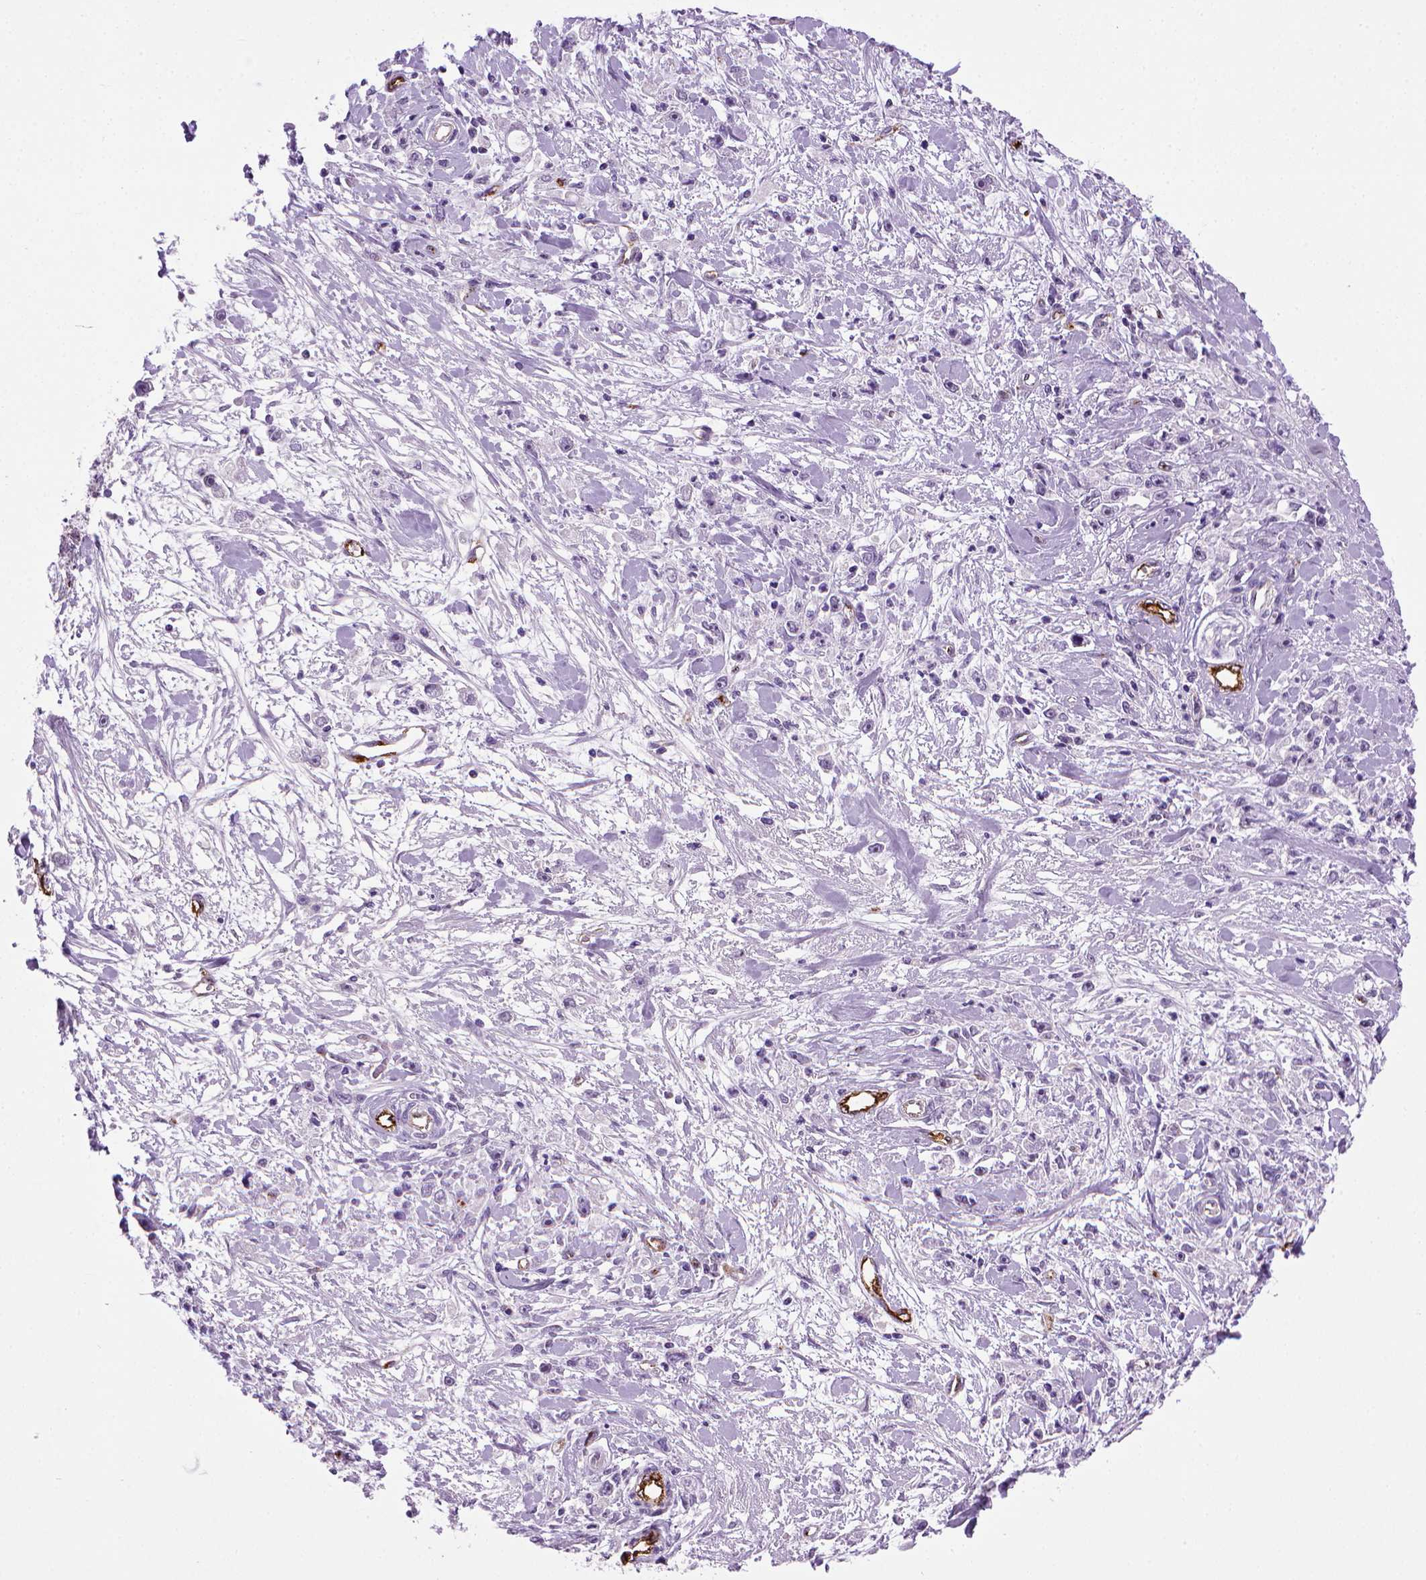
{"staining": {"intensity": "negative", "quantity": "none", "location": "none"}, "tissue": "stomach cancer", "cell_type": "Tumor cells", "image_type": "cancer", "snomed": [{"axis": "morphology", "description": "Adenocarcinoma, NOS"}, {"axis": "topography", "description": "Stomach"}], "caption": "Tumor cells show no significant positivity in stomach adenocarcinoma. (Brightfield microscopy of DAB (3,3'-diaminobenzidine) immunohistochemistry (IHC) at high magnification).", "gene": "VWF", "patient": {"sex": "female", "age": 59}}